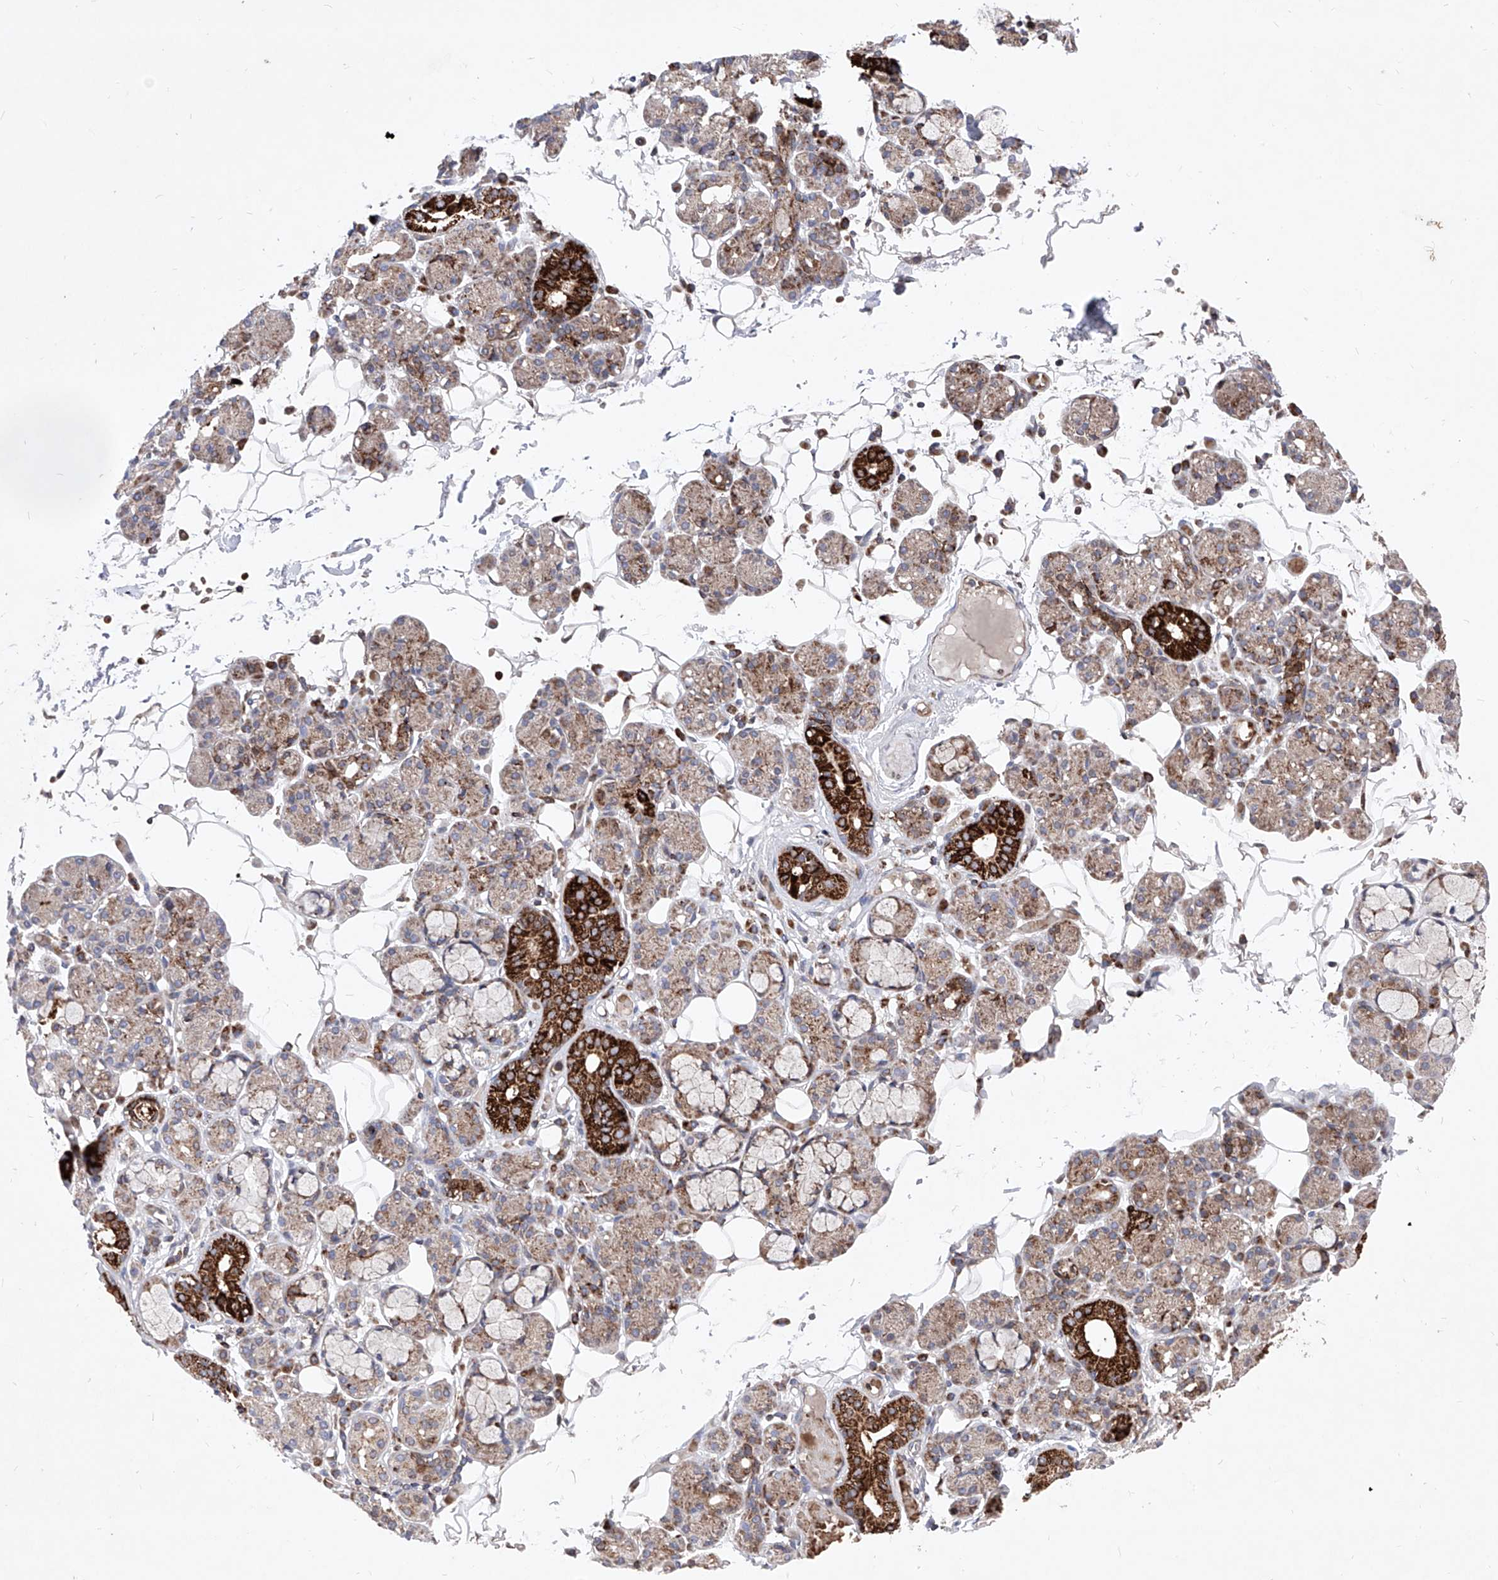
{"staining": {"intensity": "strong", "quantity": "25%-75%", "location": "cytoplasmic/membranous"}, "tissue": "salivary gland", "cell_type": "Glandular cells", "image_type": "normal", "snomed": [{"axis": "morphology", "description": "Normal tissue, NOS"}, {"axis": "topography", "description": "Salivary gland"}], "caption": "Immunohistochemical staining of unremarkable human salivary gland displays high levels of strong cytoplasmic/membranous expression in approximately 25%-75% of glandular cells.", "gene": "SEMA6A", "patient": {"sex": "male", "age": 63}}